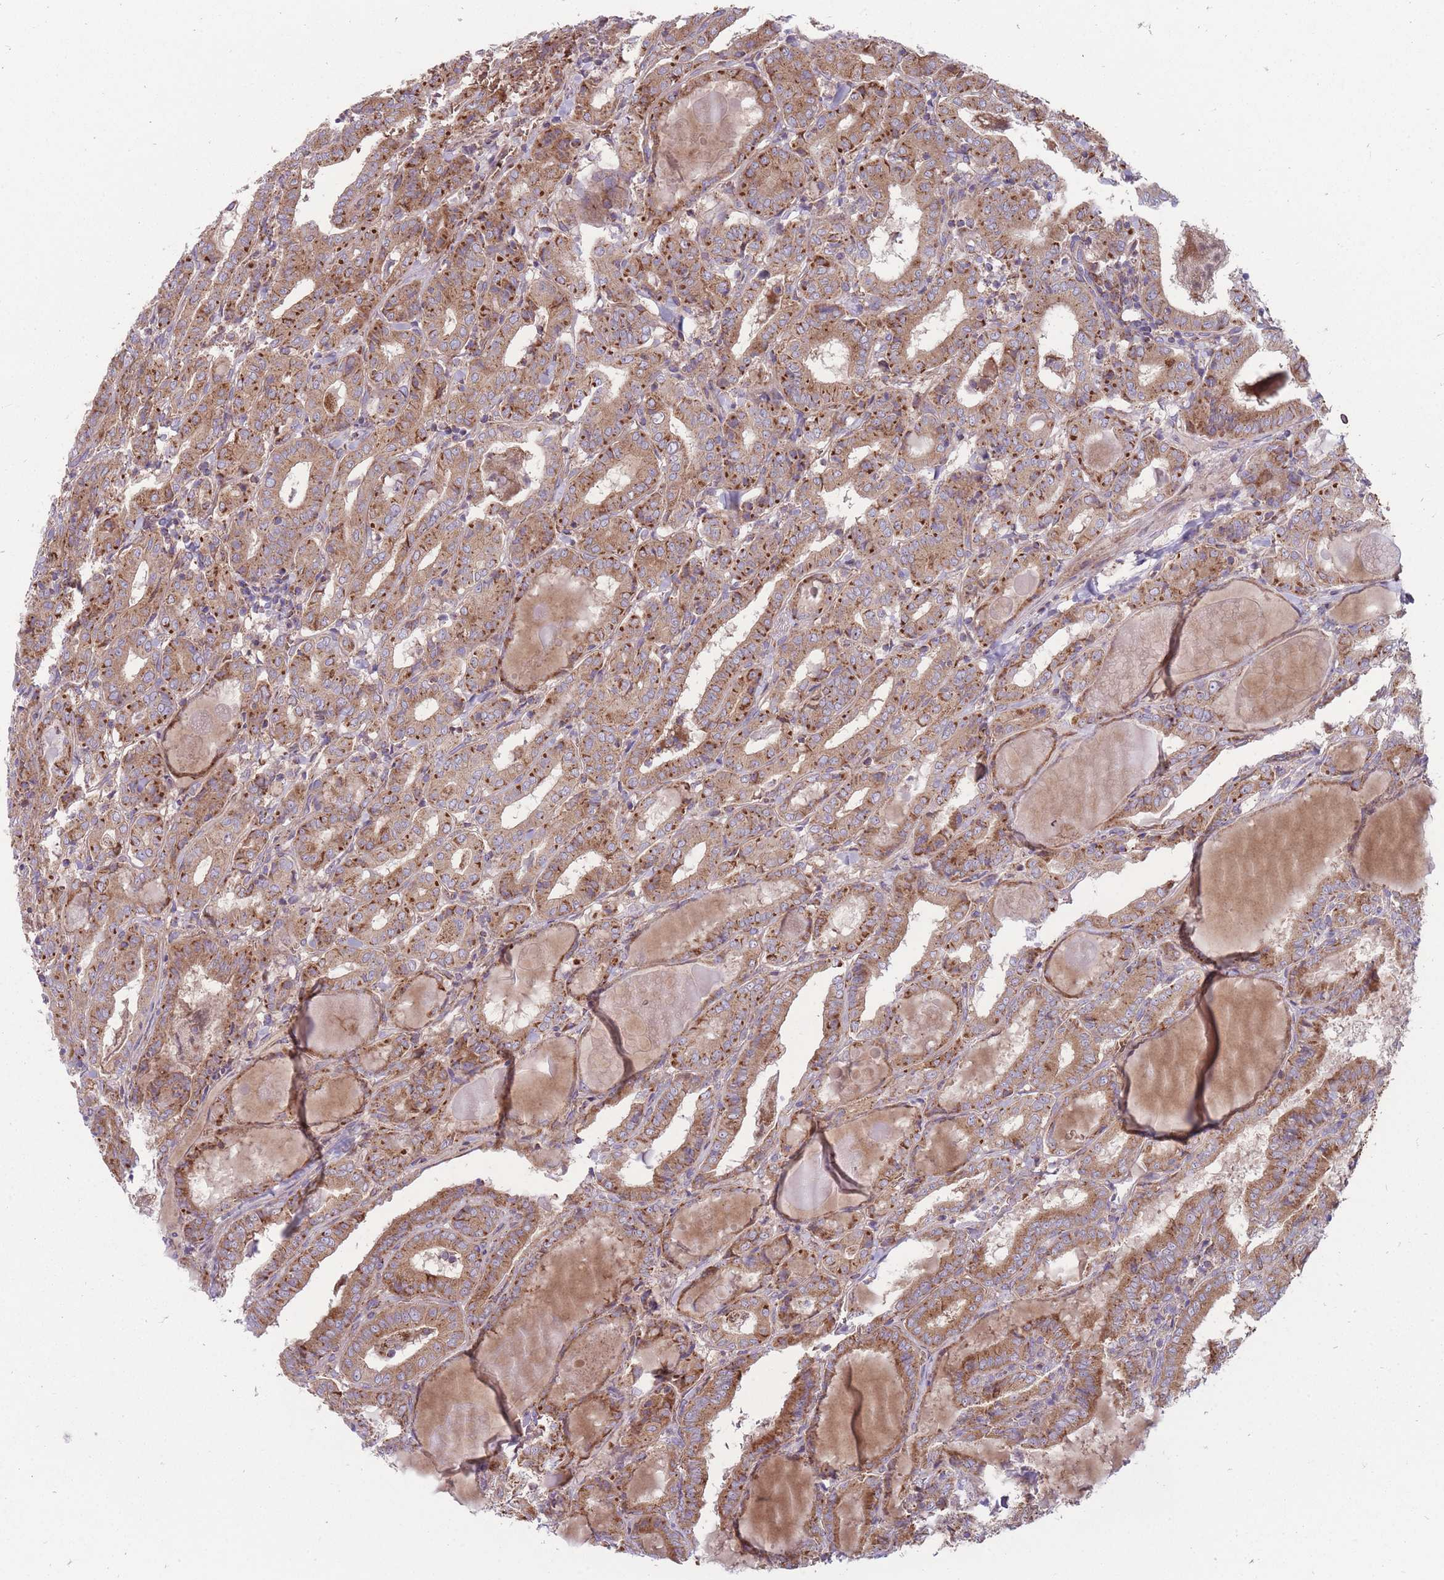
{"staining": {"intensity": "moderate", "quantity": ">75%", "location": "cytoplasmic/membranous"}, "tissue": "thyroid cancer", "cell_type": "Tumor cells", "image_type": "cancer", "snomed": [{"axis": "morphology", "description": "Papillary adenocarcinoma, NOS"}, {"axis": "topography", "description": "Thyroid gland"}], "caption": "A photomicrograph of human thyroid papillary adenocarcinoma stained for a protein demonstrates moderate cytoplasmic/membranous brown staining in tumor cells.", "gene": "ANKRD10", "patient": {"sex": "female", "age": 72}}